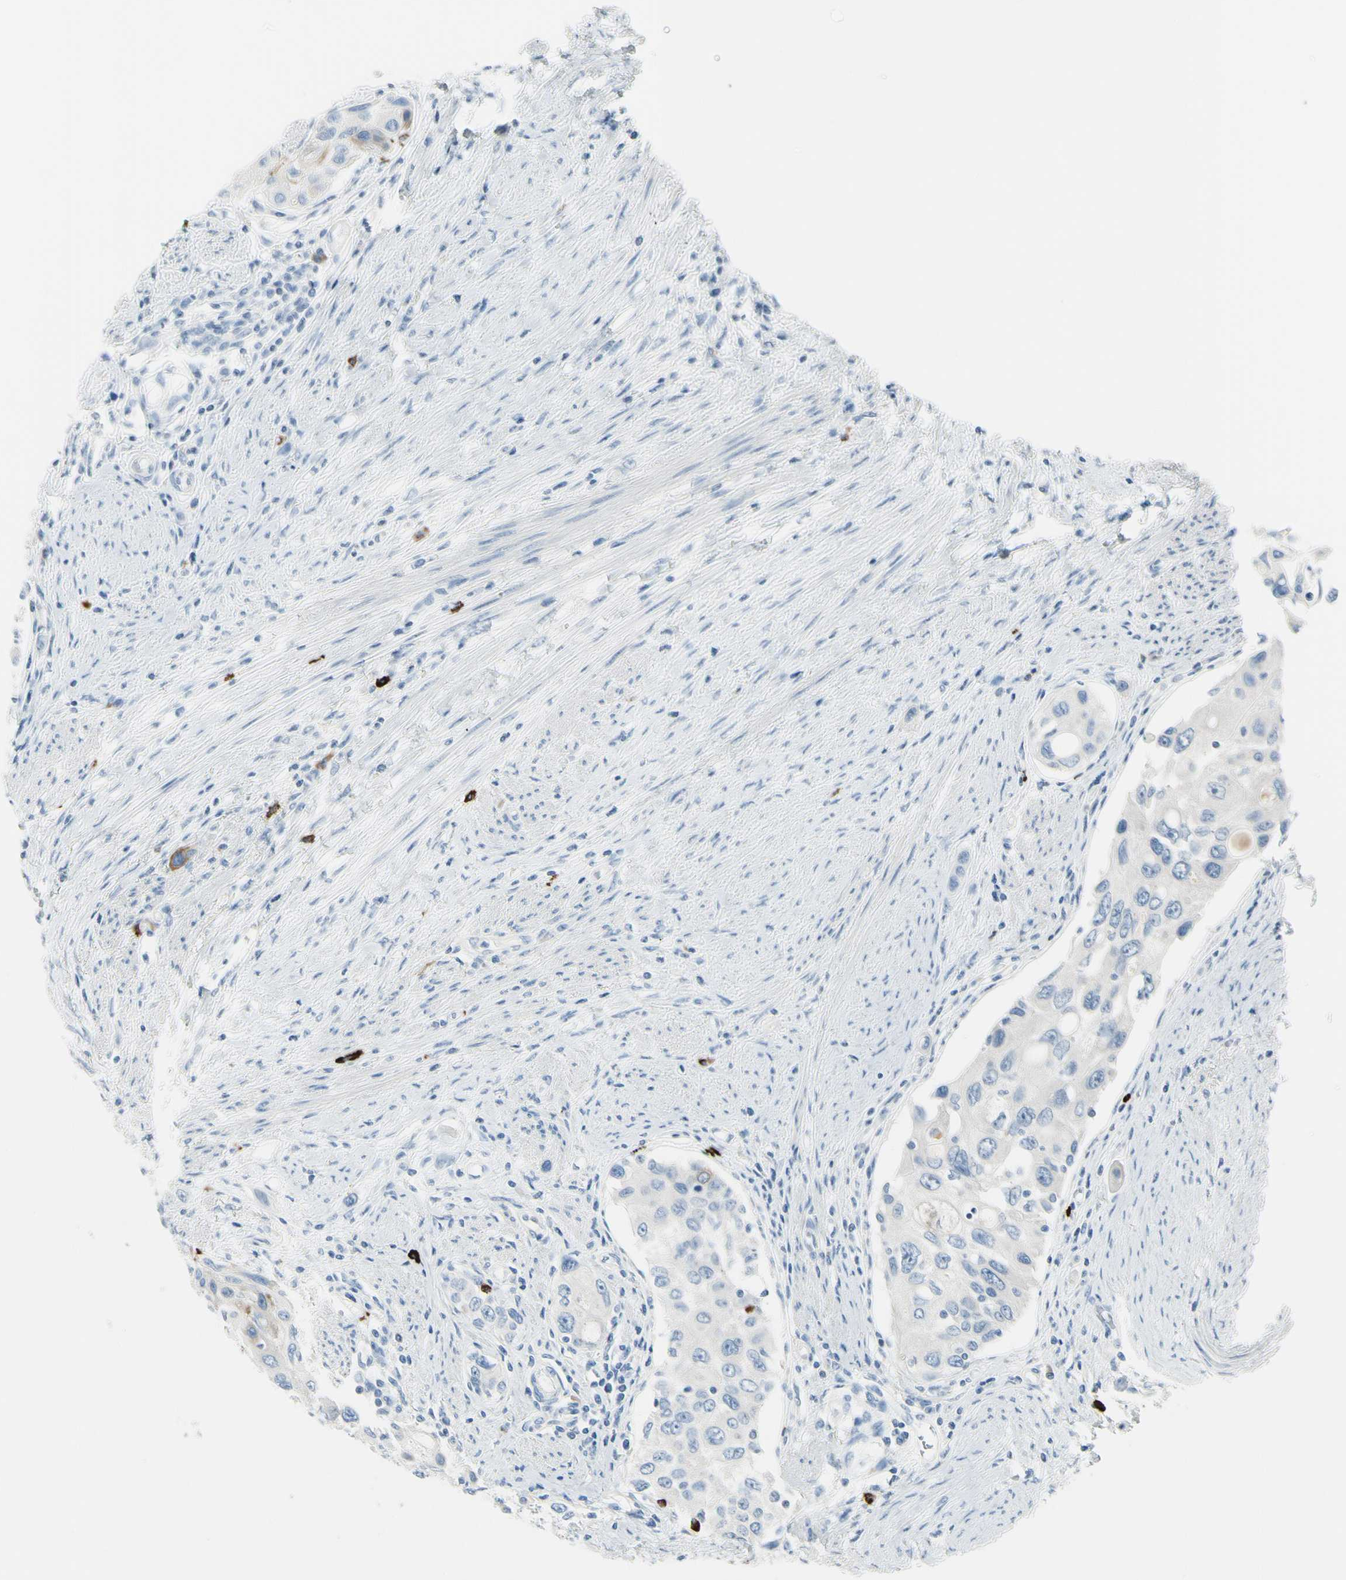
{"staining": {"intensity": "negative", "quantity": "none", "location": "none"}, "tissue": "urothelial cancer", "cell_type": "Tumor cells", "image_type": "cancer", "snomed": [{"axis": "morphology", "description": "Urothelial carcinoma, High grade"}, {"axis": "topography", "description": "Urinary bladder"}], "caption": "A high-resolution histopathology image shows IHC staining of urothelial carcinoma (high-grade), which demonstrates no significant positivity in tumor cells.", "gene": "DLG4", "patient": {"sex": "female", "age": 56}}